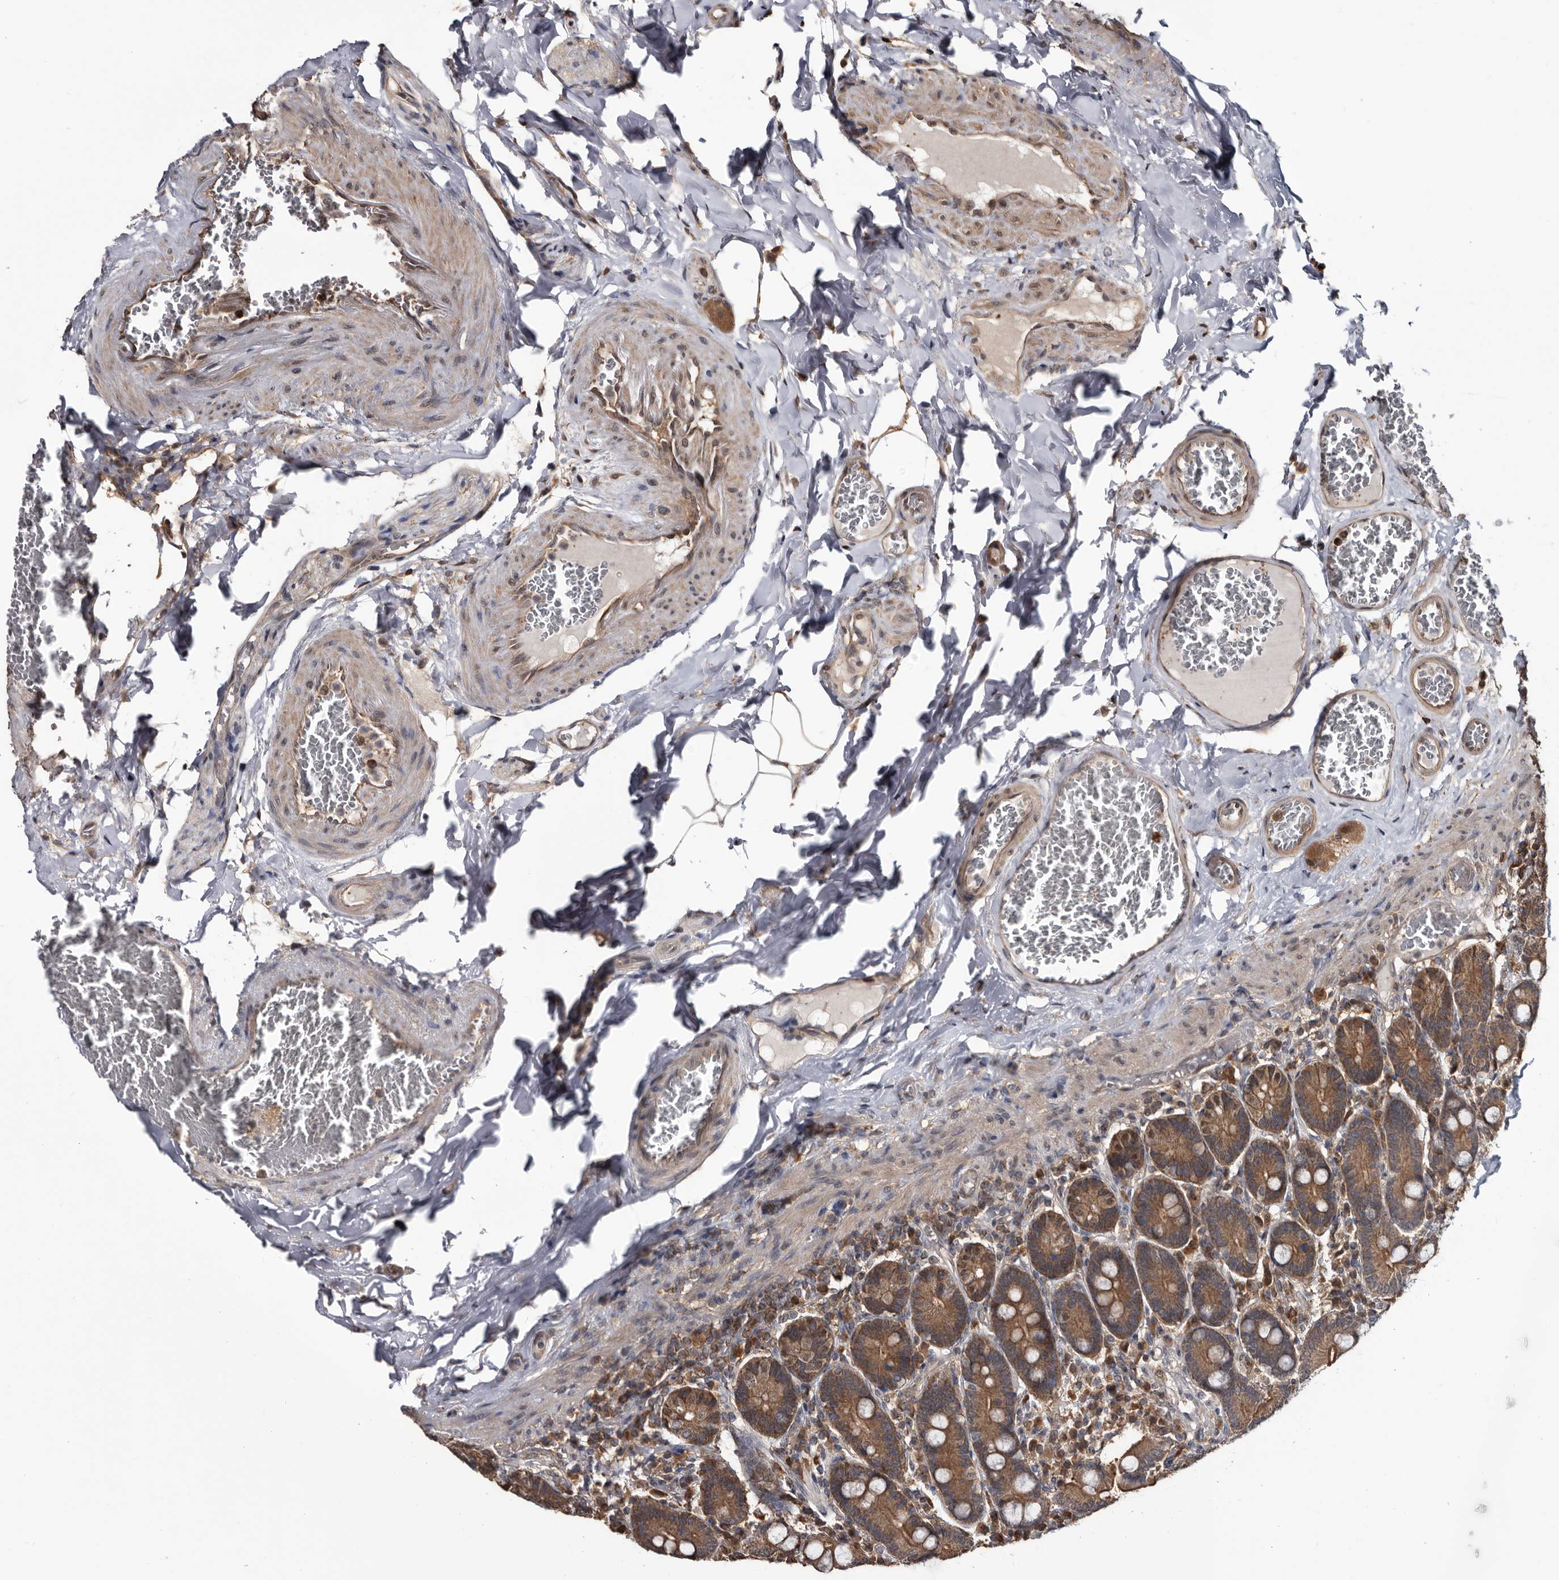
{"staining": {"intensity": "strong", "quantity": ">75%", "location": "cytoplasmic/membranous"}, "tissue": "duodenum", "cell_type": "Glandular cells", "image_type": "normal", "snomed": [{"axis": "morphology", "description": "Normal tissue, NOS"}, {"axis": "topography", "description": "Duodenum"}], "caption": "Duodenum stained with DAB (3,3'-diaminobenzidine) immunohistochemistry (IHC) demonstrates high levels of strong cytoplasmic/membranous expression in approximately >75% of glandular cells. (Brightfield microscopy of DAB IHC at high magnification).", "gene": "TTI2", "patient": {"sex": "female", "age": 62}}